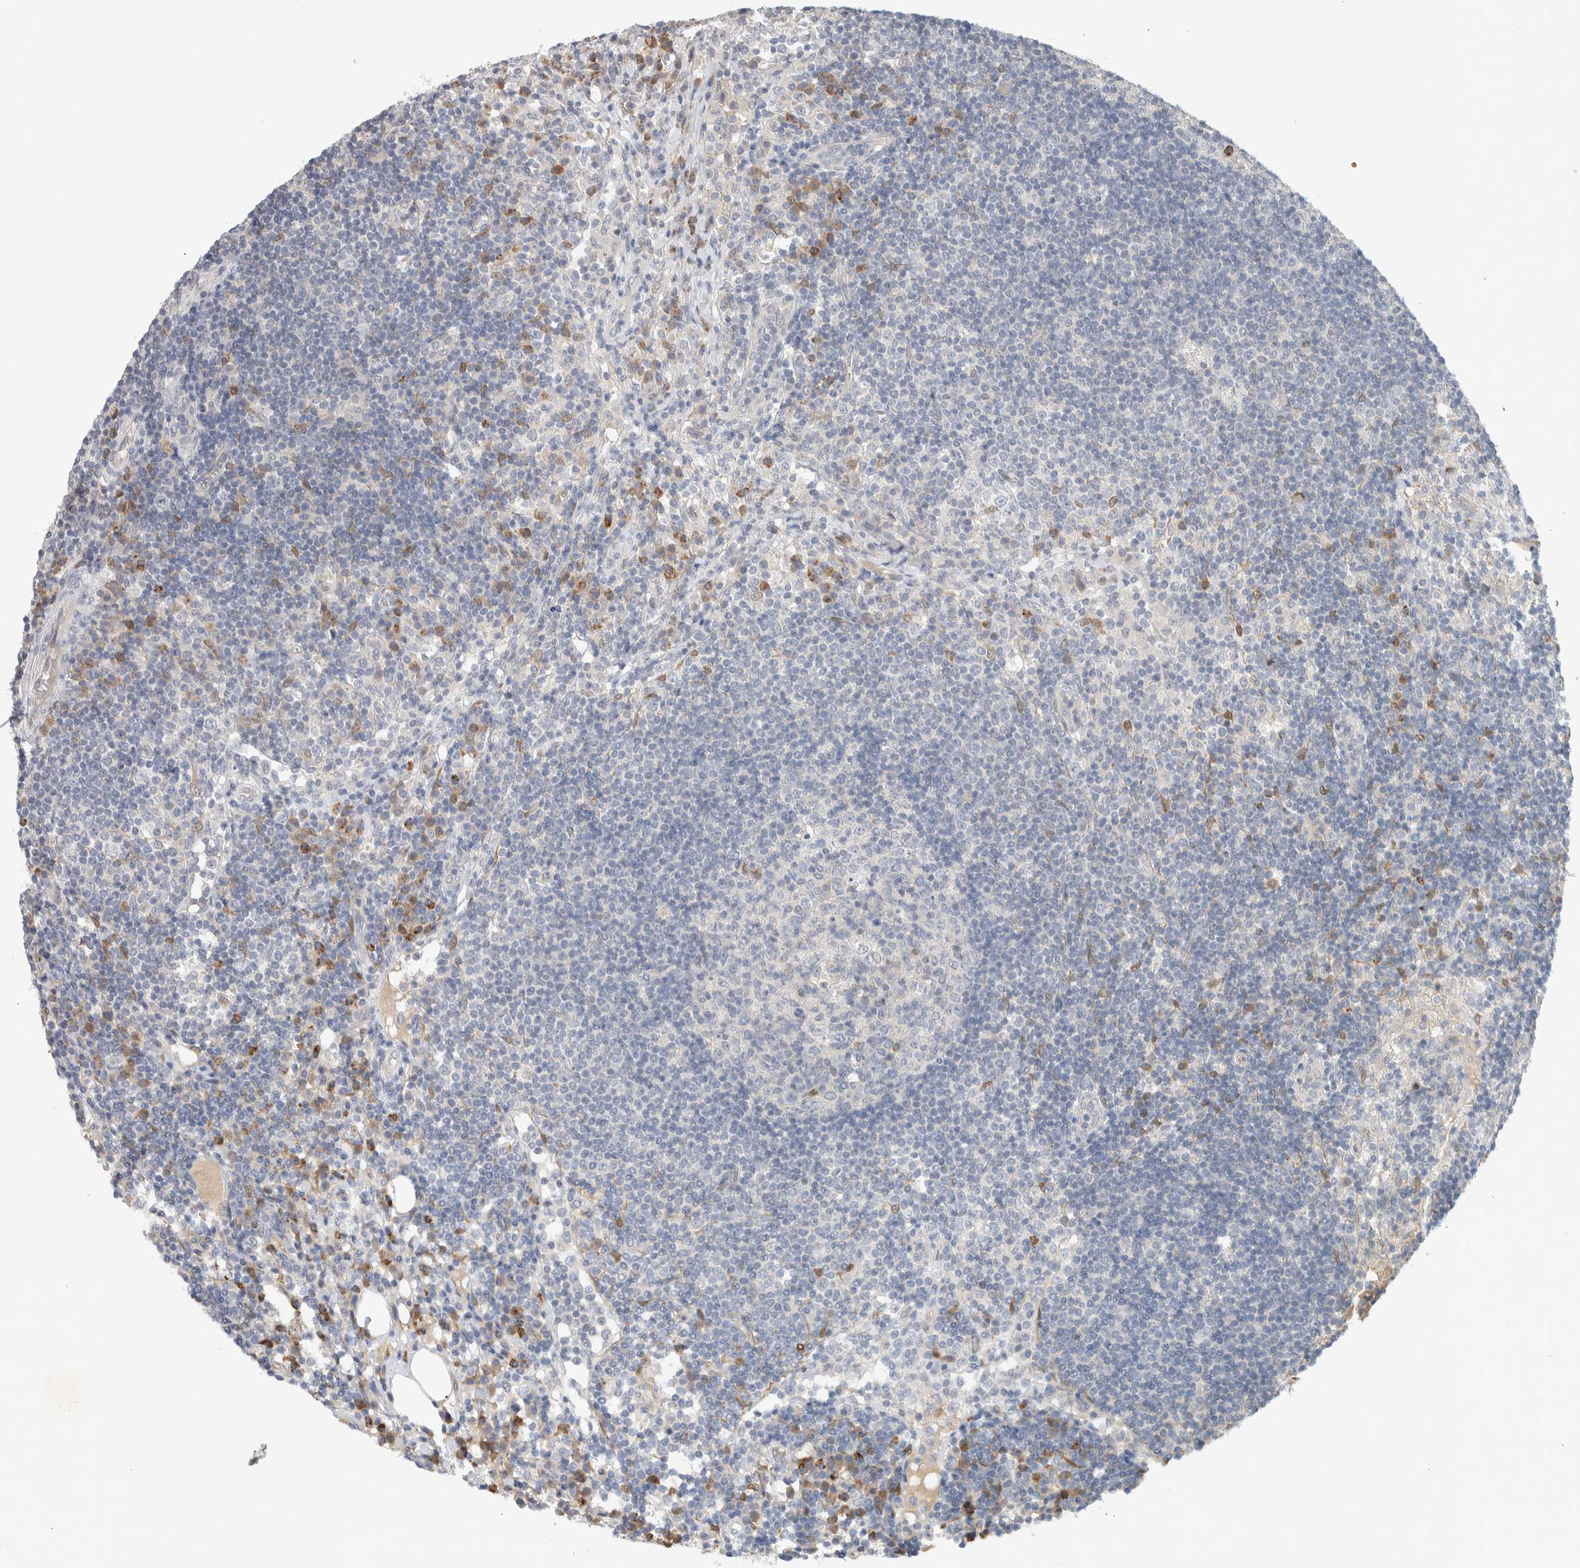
{"staining": {"intensity": "negative", "quantity": "none", "location": "none"}, "tissue": "lymph node", "cell_type": "Germinal center cells", "image_type": "normal", "snomed": [{"axis": "morphology", "description": "Normal tissue, NOS"}, {"axis": "topography", "description": "Lymph node"}], "caption": "Immunohistochemistry photomicrograph of normal human lymph node stained for a protein (brown), which reveals no positivity in germinal center cells.", "gene": "DEPTOR", "patient": {"sex": "female", "age": 53}}